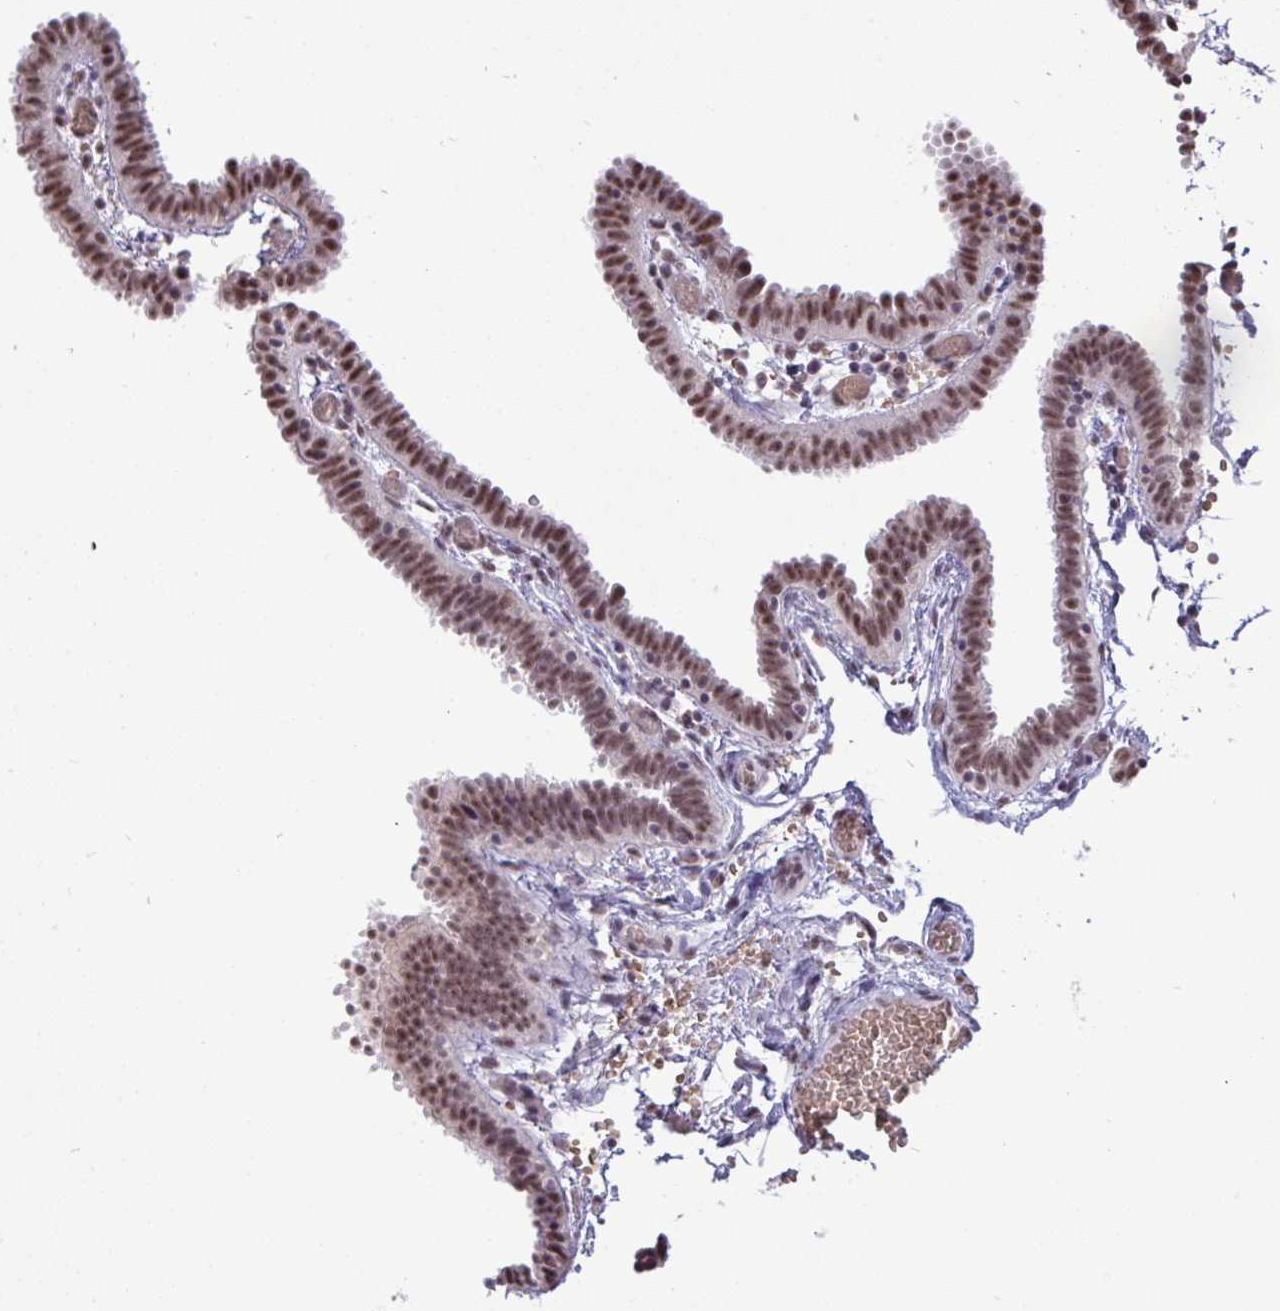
{"staining": {"intensity": "moderate", "quantity": ">75%", "location": "nuclear"}, "tissue": "fallopian tube", "cell_type": "Glandular cells", "image_type": "normal", "snomed": [{"axis": "morphology", "description": "Normal tissue, NOS"}, {"axis": "topography", "description": "Fallopian tube"}], "caption": "Immunohistochemical staining of unremarkable human fallopian tube reveals >75% levels of moderate nuclear protein staining in about >75% of glandular cells.", "gene": "PUF60", "patient": {"sex": "female", "age": 37}}